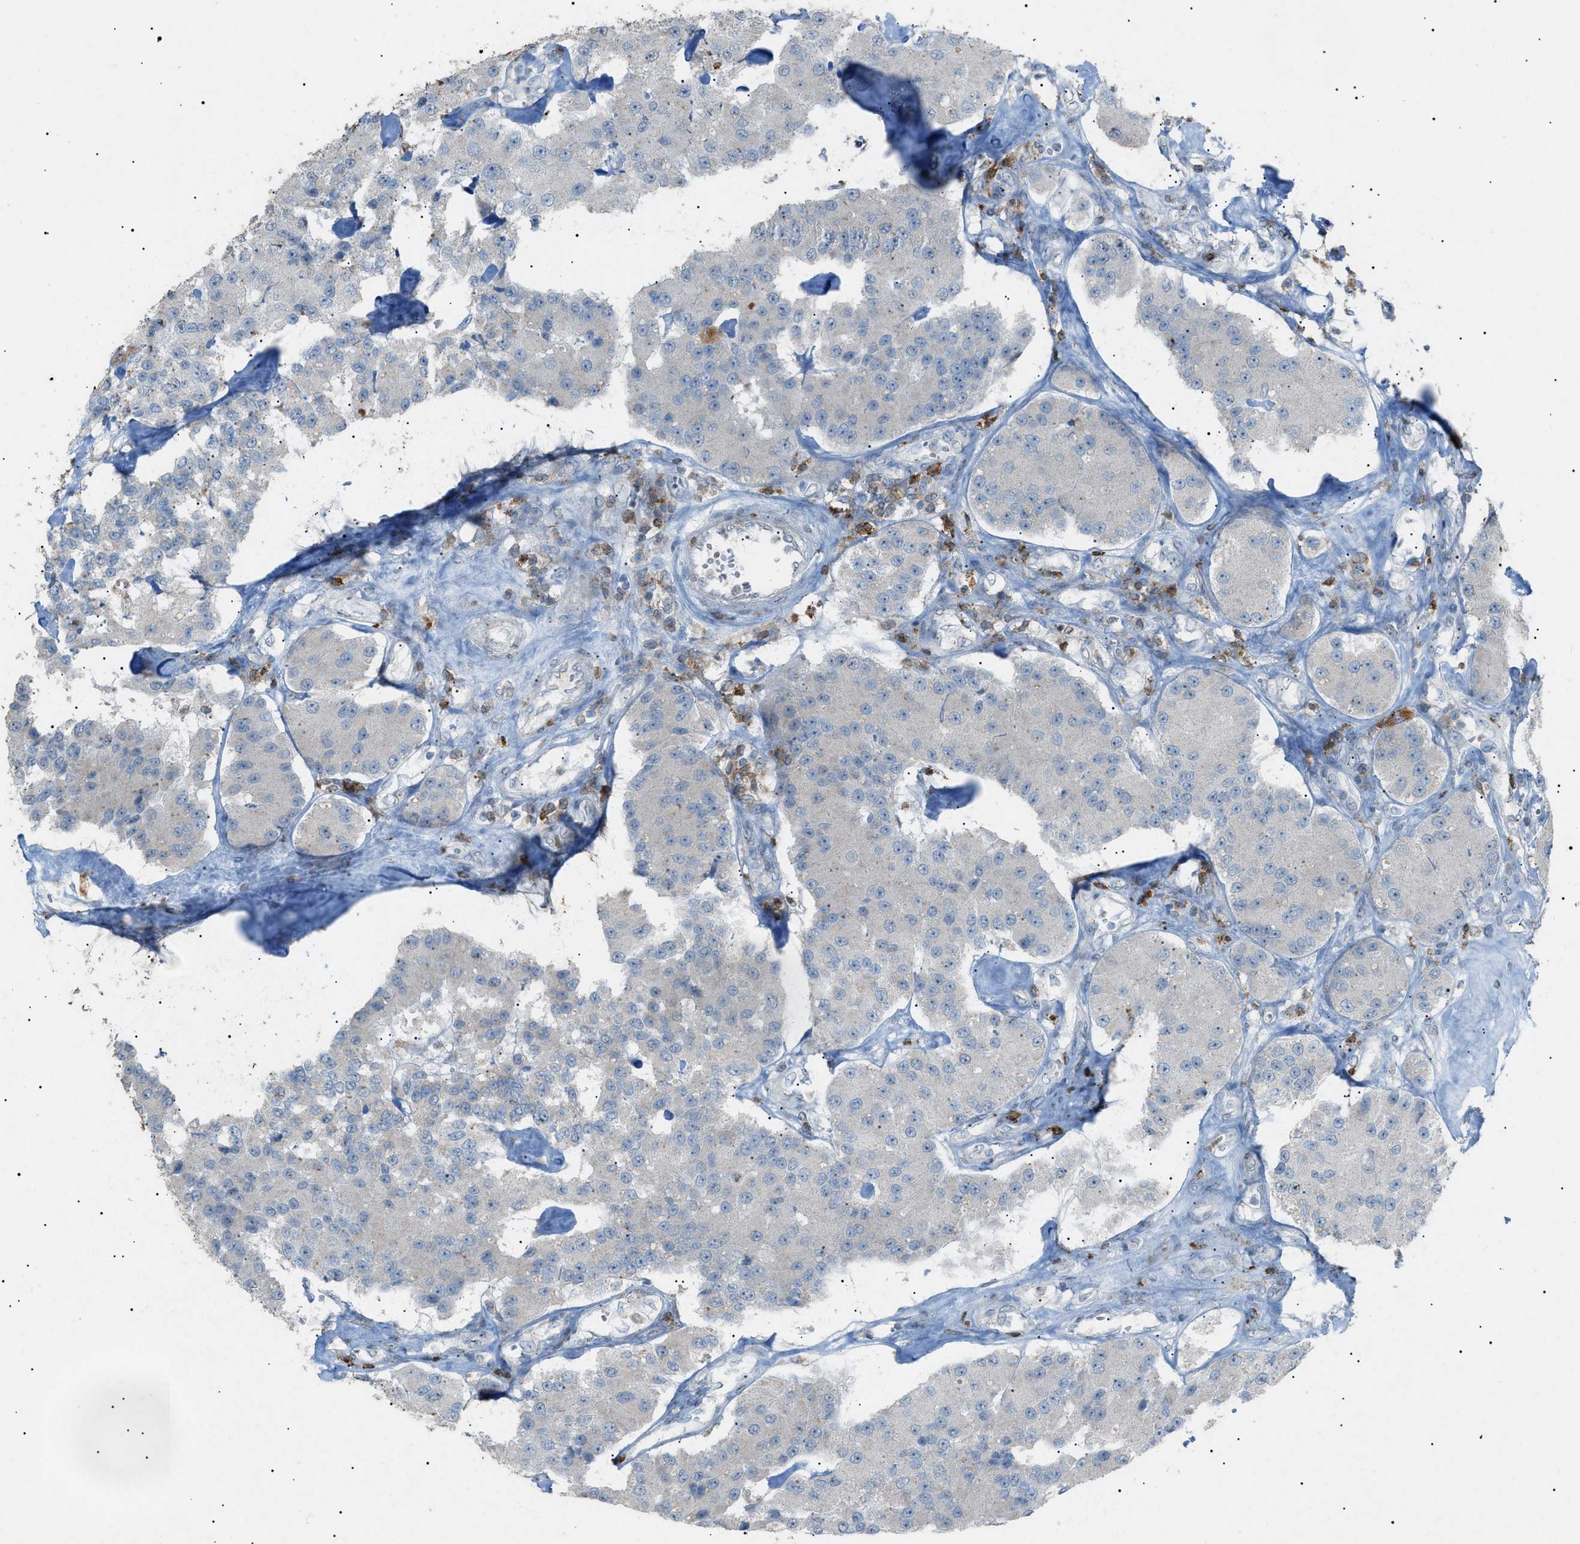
{"staining": {"intensity": "negative", "quantity": "none", "location": "none"}, "tissue": "carcinoid", "cell_type": "Tumor cells", "image_type": "cancer", "snomed": [{"axis": "morphology", "description": "Carcinoid, malignant, NOS"}, {"axis": "topography", "description": "Pancreas"}], "caption": "This is an immunohistochemistry (IHC) photomicrograph of human carcinoid. There is no expression in tumor cells.", "gene": "BTK", "patient": {"sex": "male", "age": 41}}